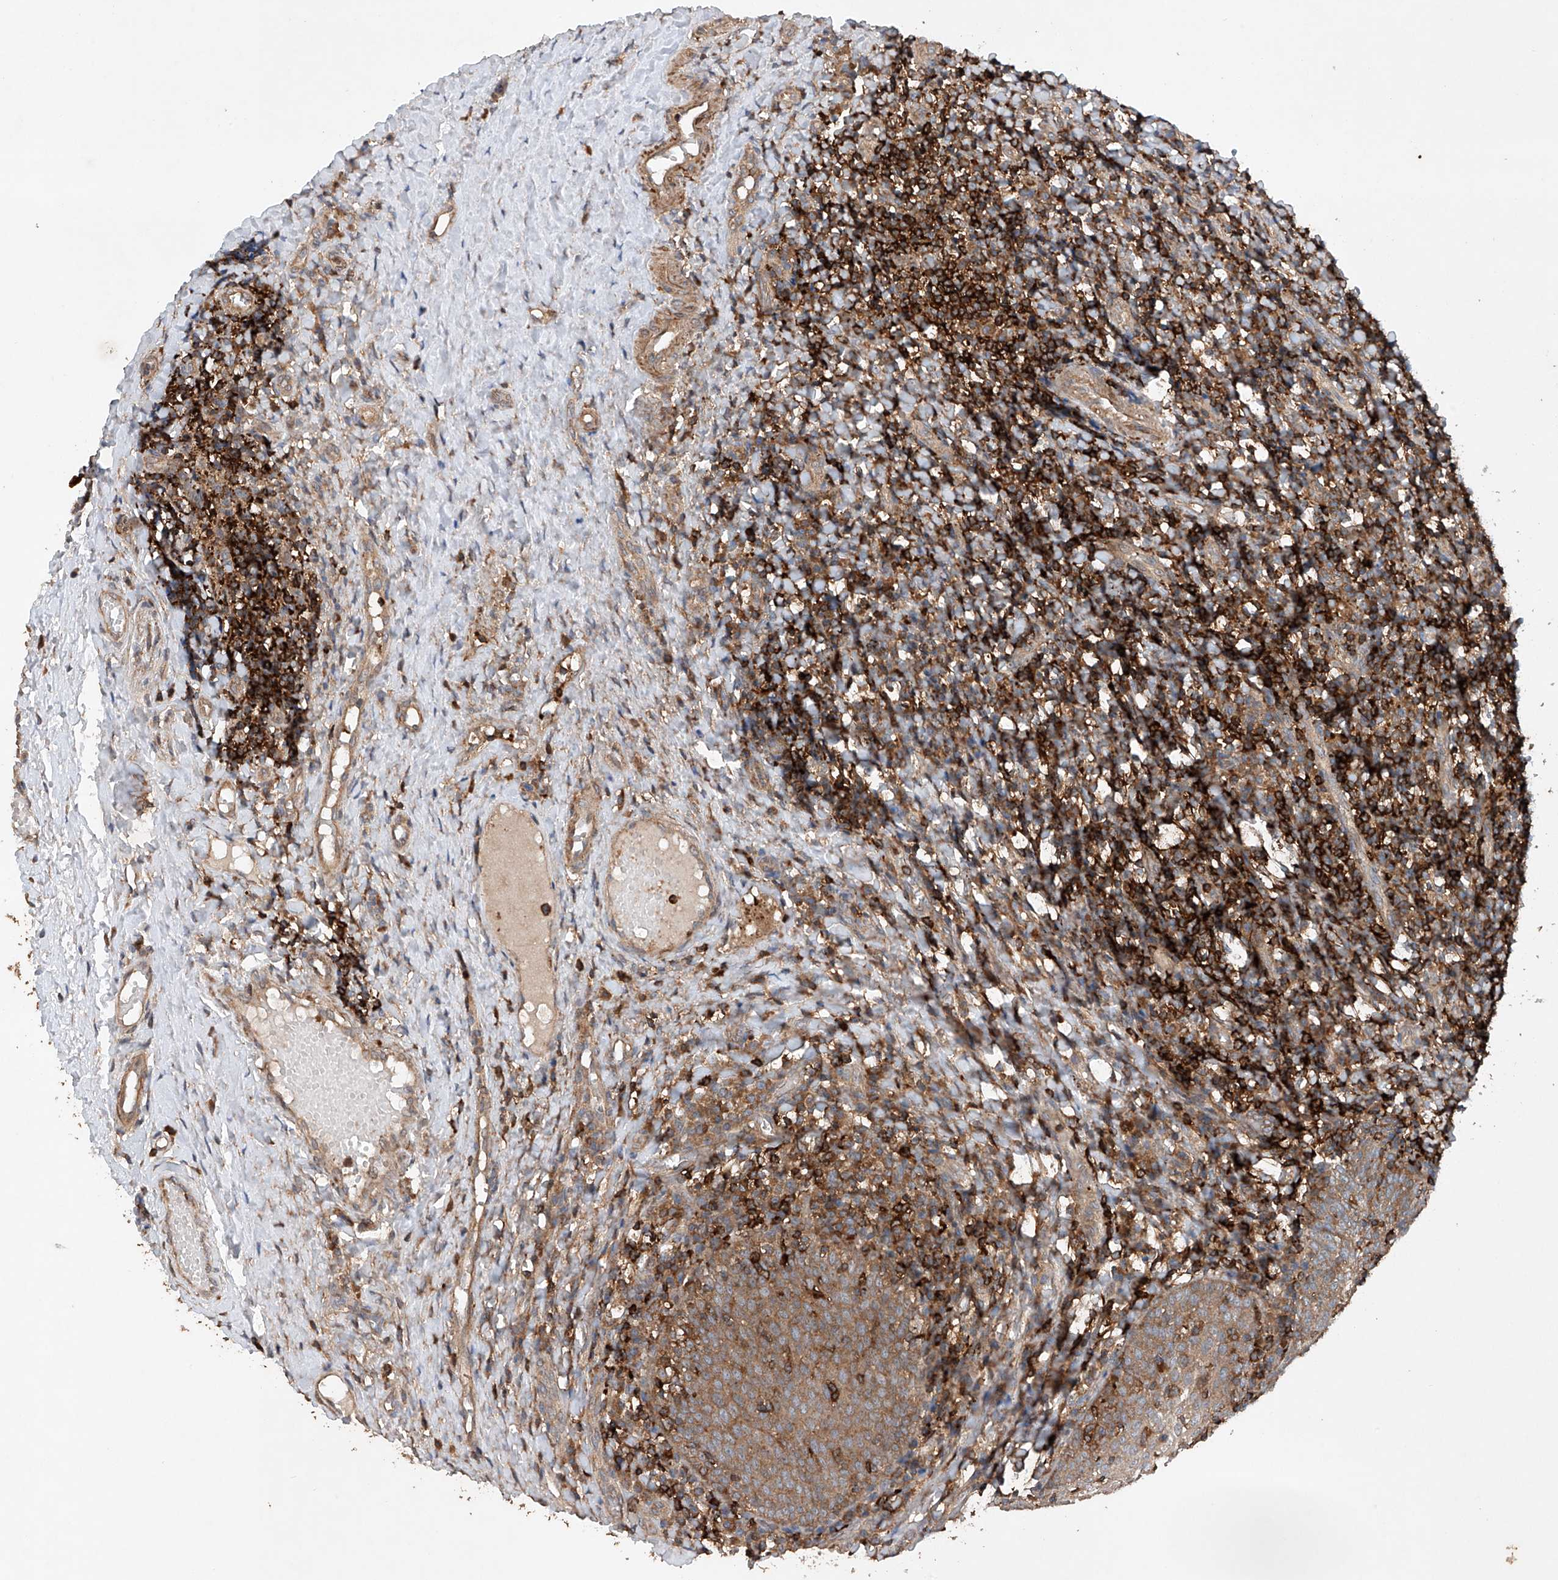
{"staining": {"intensity": "moderate", "quantity": ">75%", "location": "cytoplasmic/membranous"}, "tissue": "tonsil", "cell_type": "Germinal center cells", "image_type": "normal", "snomed": [{"axis": "morphology", "description": "Normal tissue, NOS"}, {"axis": "topography", "description": "Tonsil"}], "caption": "The histopathology image shows a brown stain indicating the presence of a protein in the cytoplasmic/membranous of germinal center cells in tonsil.", "gene": "CEP85L", "patient": {"sex": "female", "age": 19}}